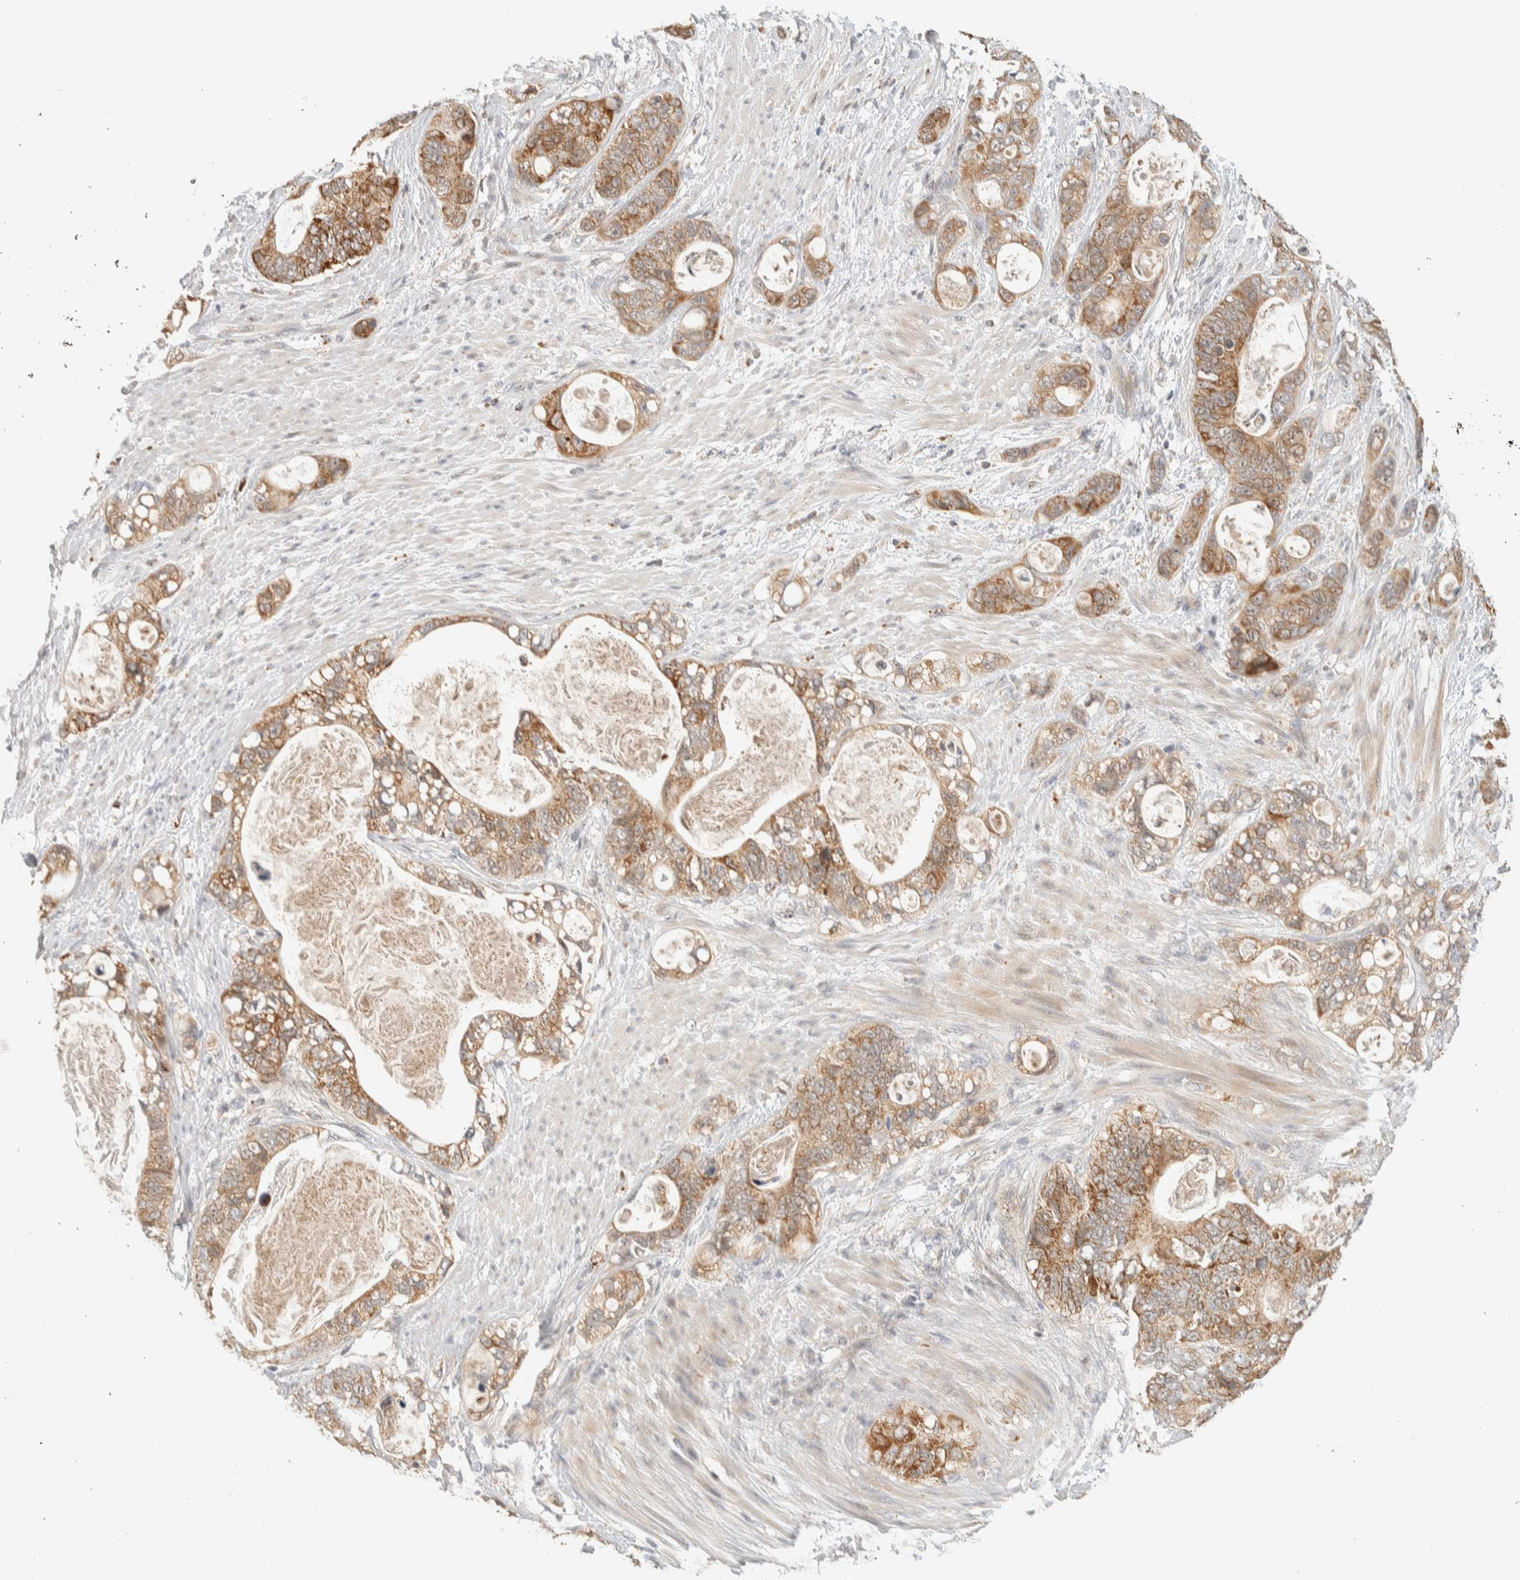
{"staining": {"intensity": "moderate", "quantity": ">75%", "location": "cytoplasmic/membranous"}, "tissue": "stomach cancer", "cell_type": "Tumor cells", "image_type": "cancer", "snomed": [{"axis": "morphology", "description": "Normal tissue, NOS"}, {"axis": "morphology", "description": "Adenocarcinoma, NOS"}, {"axis": "topography", "description": "Stomach"}], "caption": "A medium amount of moderate cytoplasmic/membranous staining is identified in about >75% of tumor cells in stomach cancer tissue. (DAB IHC, brown staining for protein, blue staining for nuclei).", "gene": "ITPA", "patient": {"sex": "female", "age": 89}}